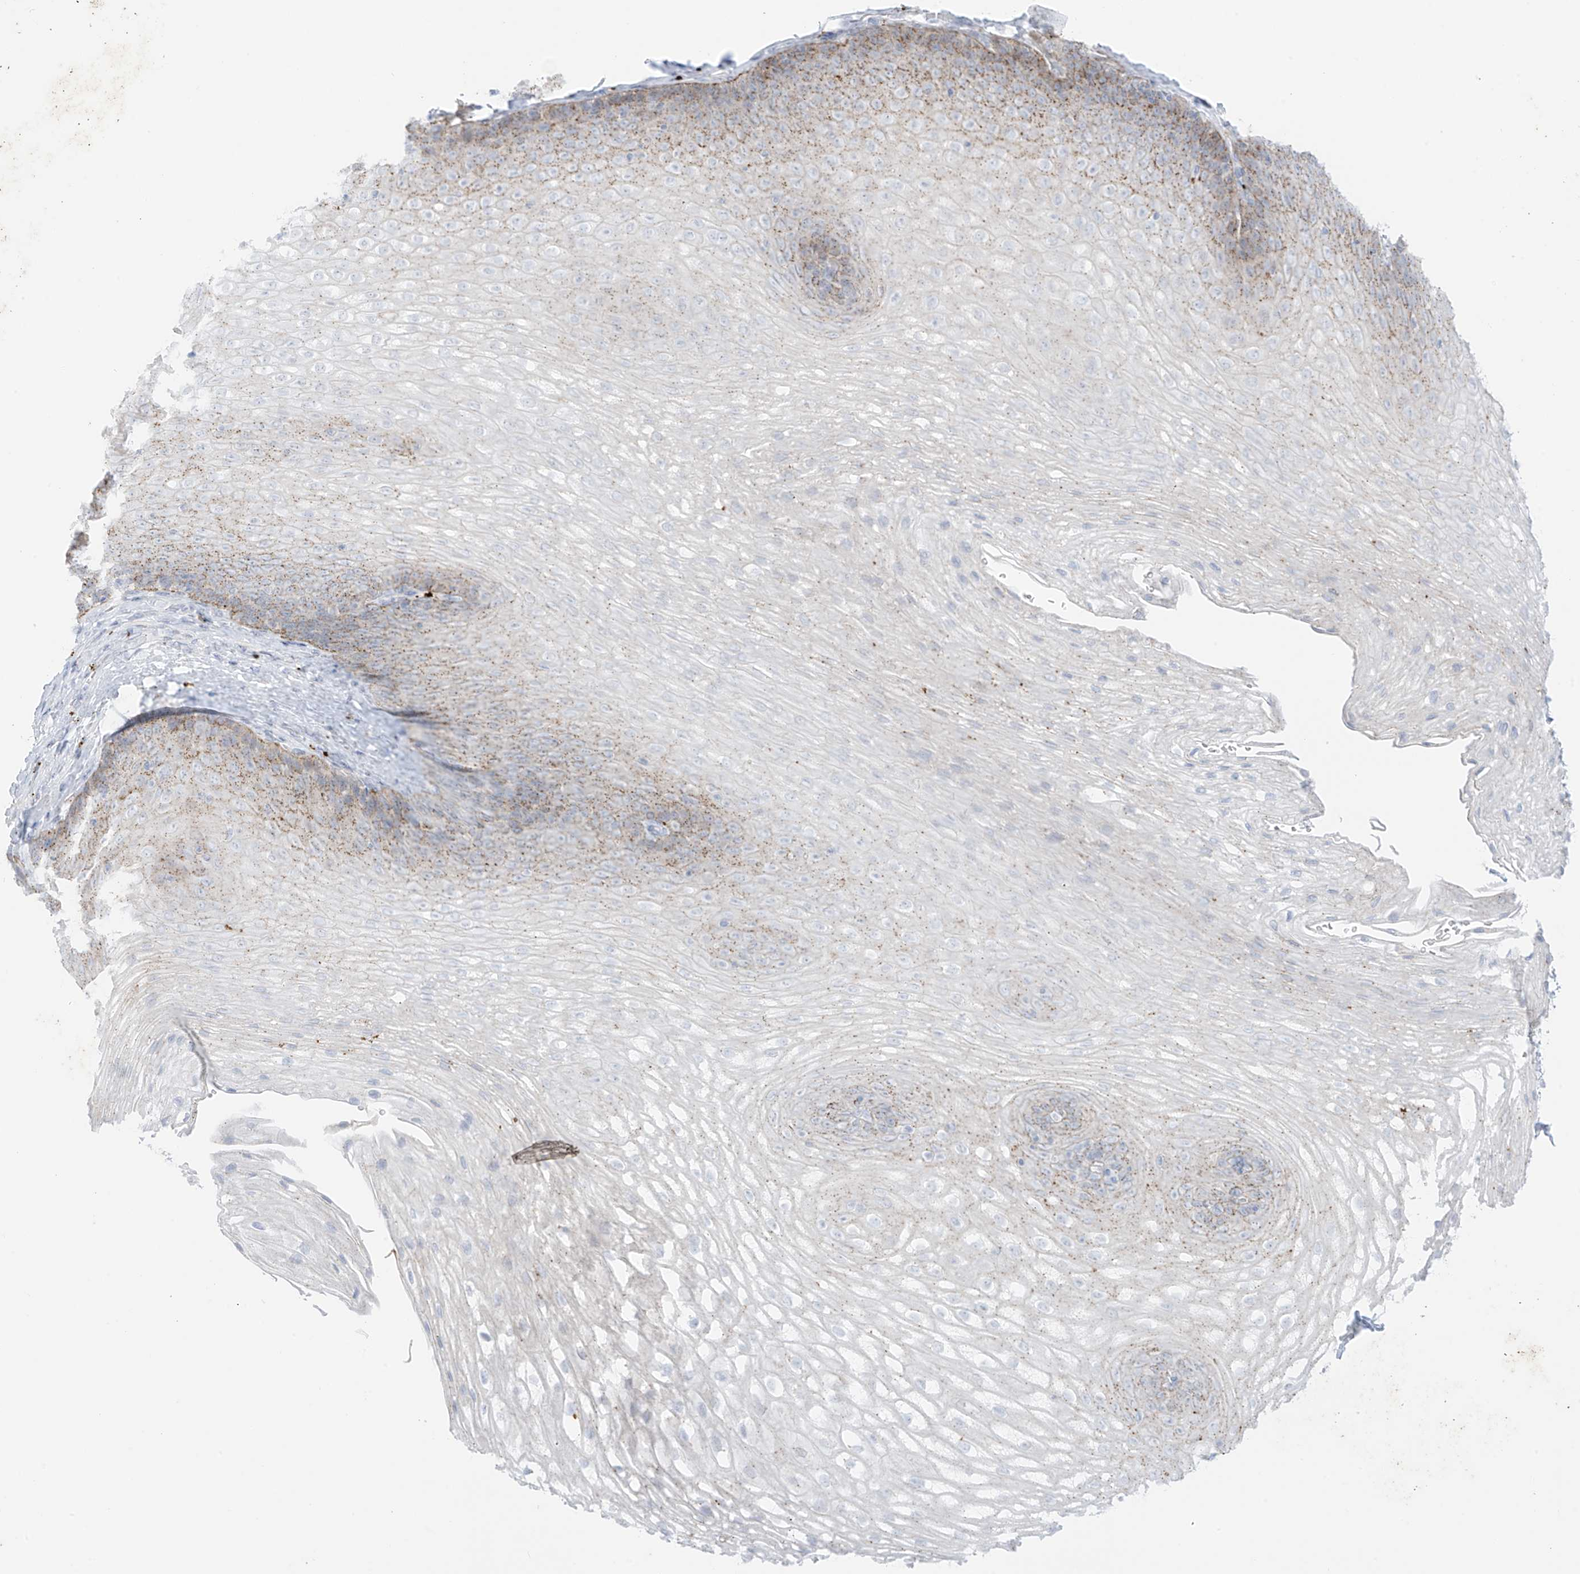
{"staining": {"intensity": "moderate", "quantity": "25%-75%", "location": "cytoplasmic/membranous"}, "tissue": "esophagus", "cell_type": "Squamous epithelial cells", "image_type": "normal", "snomed": [{"axis": "morphology", "description": "Normal tissue, NOS"}, {"axis": "topography", "description": "Esophagus"}], "caption": "Immunohistochemistry image of normal human esophagus stained for a protein (brown), which shows medium levels of moderate cytoplasmic/membranous positivity in approximately 25%-75% of squamous epithelial cells.", "gene": "PSPH", "patient": {"sex": "female", "age": 66}}